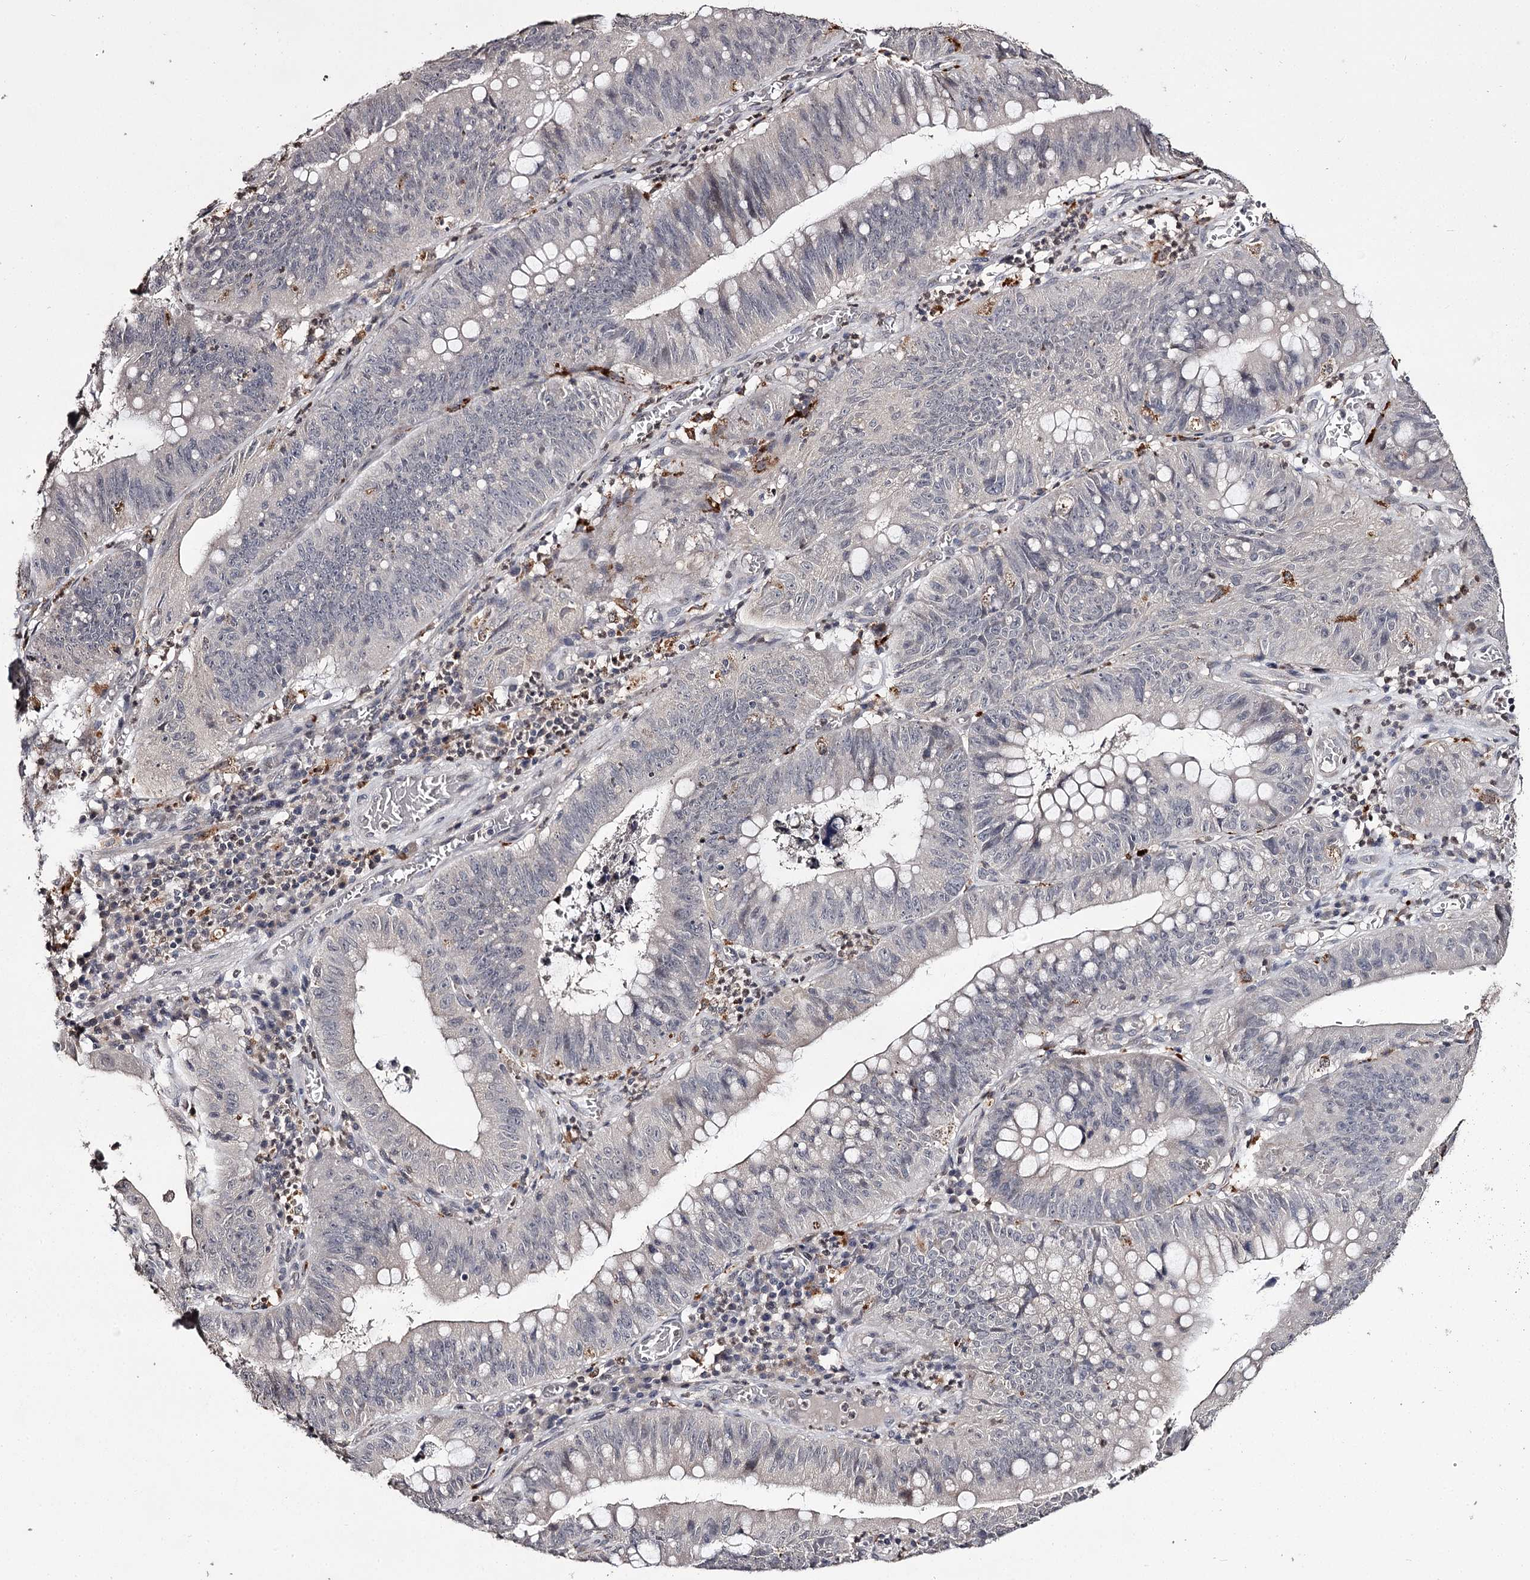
{"staining": {"intensity": "negative", "quantity": "none", "location": "none"}, "tissue": "stomach cancer", "cell_type": "Tumor cells", "image_type": "cancer", "snomed": [{"axis": "morphology", "description": "Adenocarcinoma, NOS"}, {"axis": "topography", "description": "Stomach"}], "caption": "A high-resolution photomicrograph shows immunohistochemistry staining of stomach cancer (adenocarcinoma), which shows no significant expression in tumor cells.", "gene": "SLC32A1", "patient": {"sex": "male", "age": 59}}